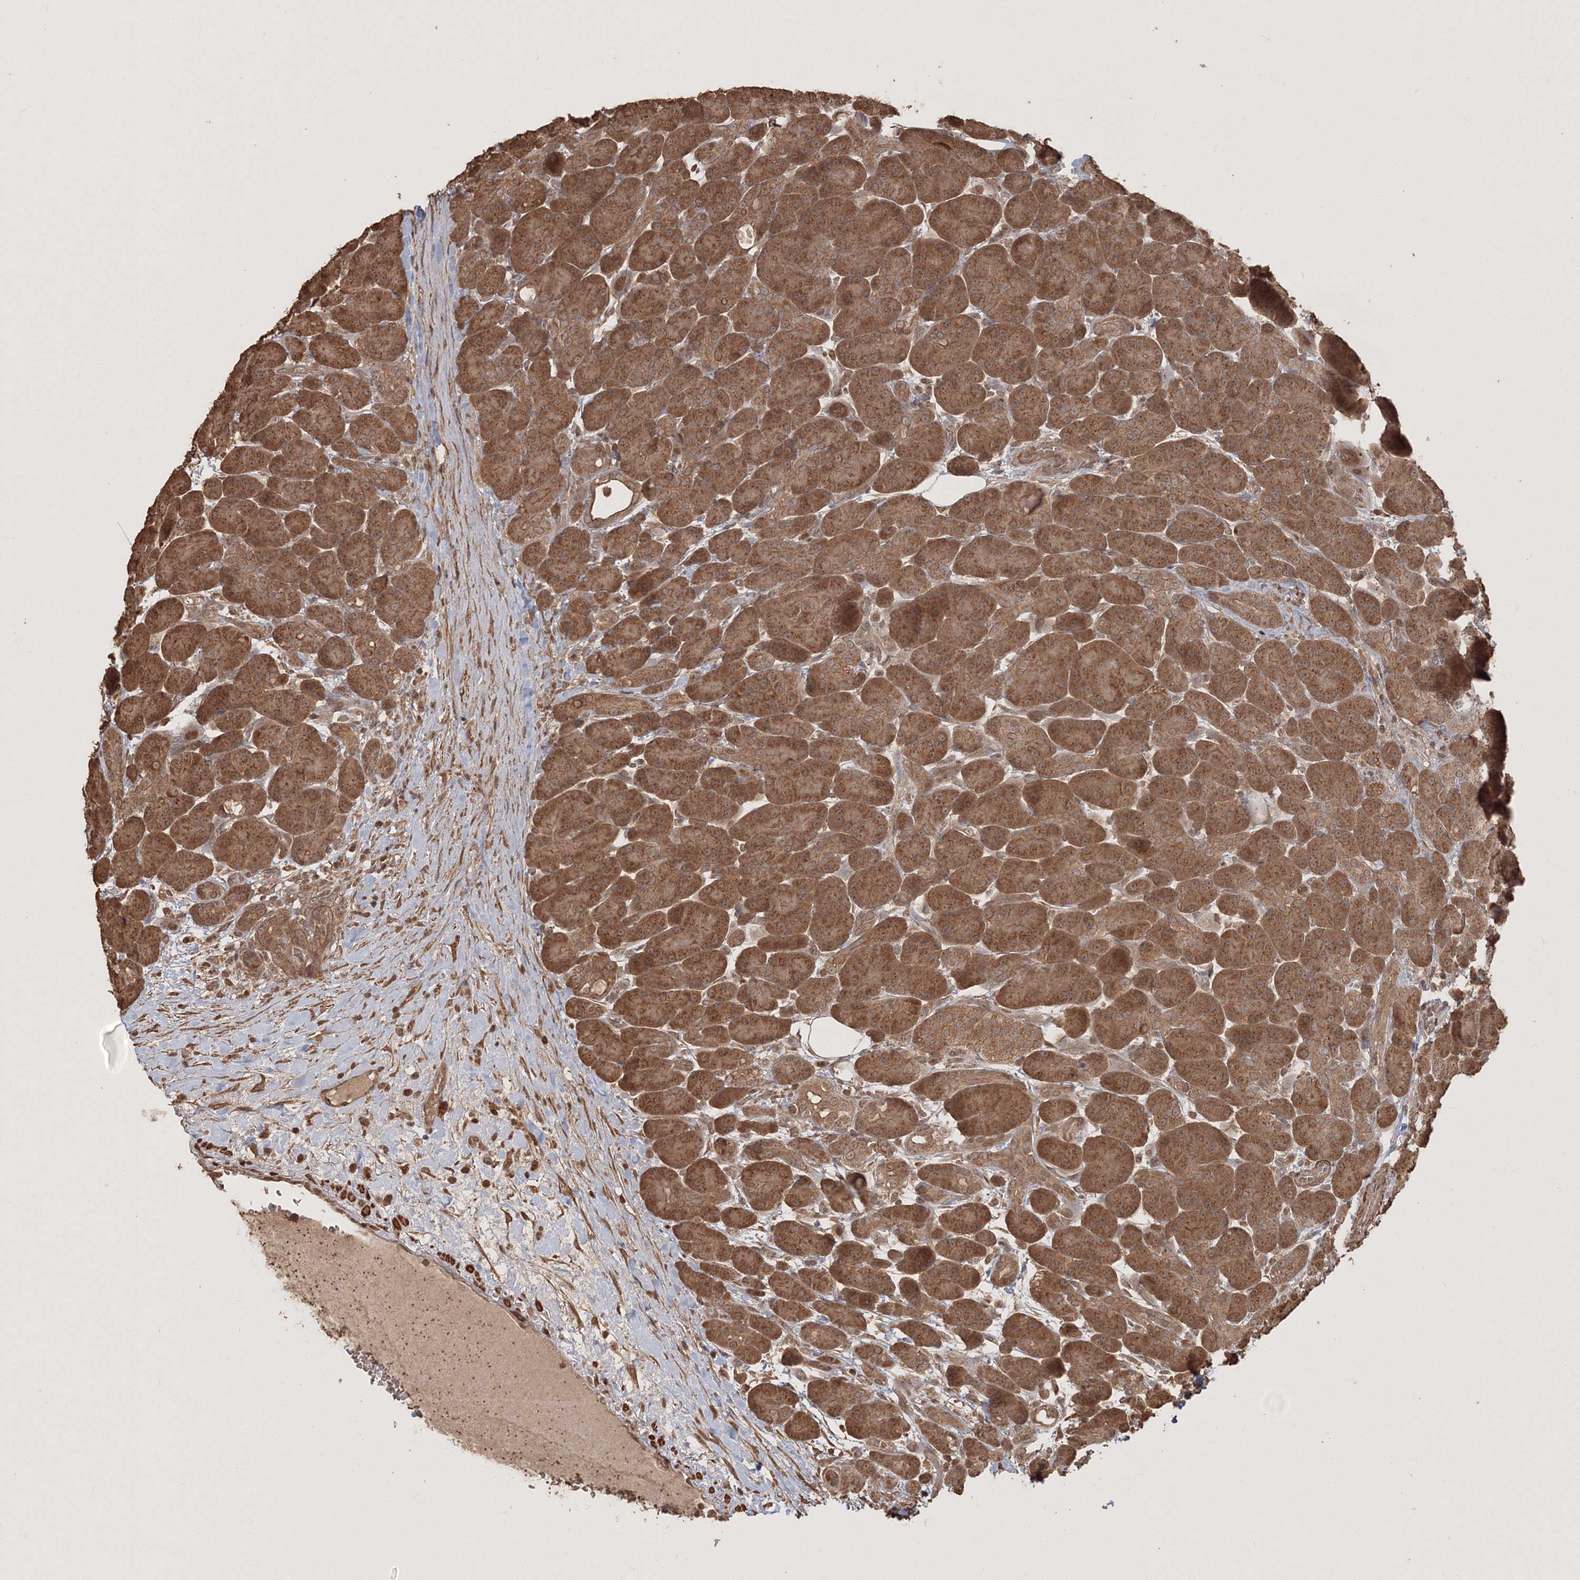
{"staining": {"intensity": "moderate", "quantity": ">75%", "location": "cytoplasmic/membranous"}, "tissue": "pancreas", "cell_type": "Exocrine glandular cells", "image_type": "normal", "snomed": [{"axis": "morphology", "description": "Normal tissue, NOS"}, {"axis": "topography", "description": "Pancreas"}], "caption": "Normal pancreas shows moderate cytoplasmic/membranous staining in about >75% of exocrine glandular cells.", "gene": "CCDC122", "patient": {"sex": "male", "age": 63}}